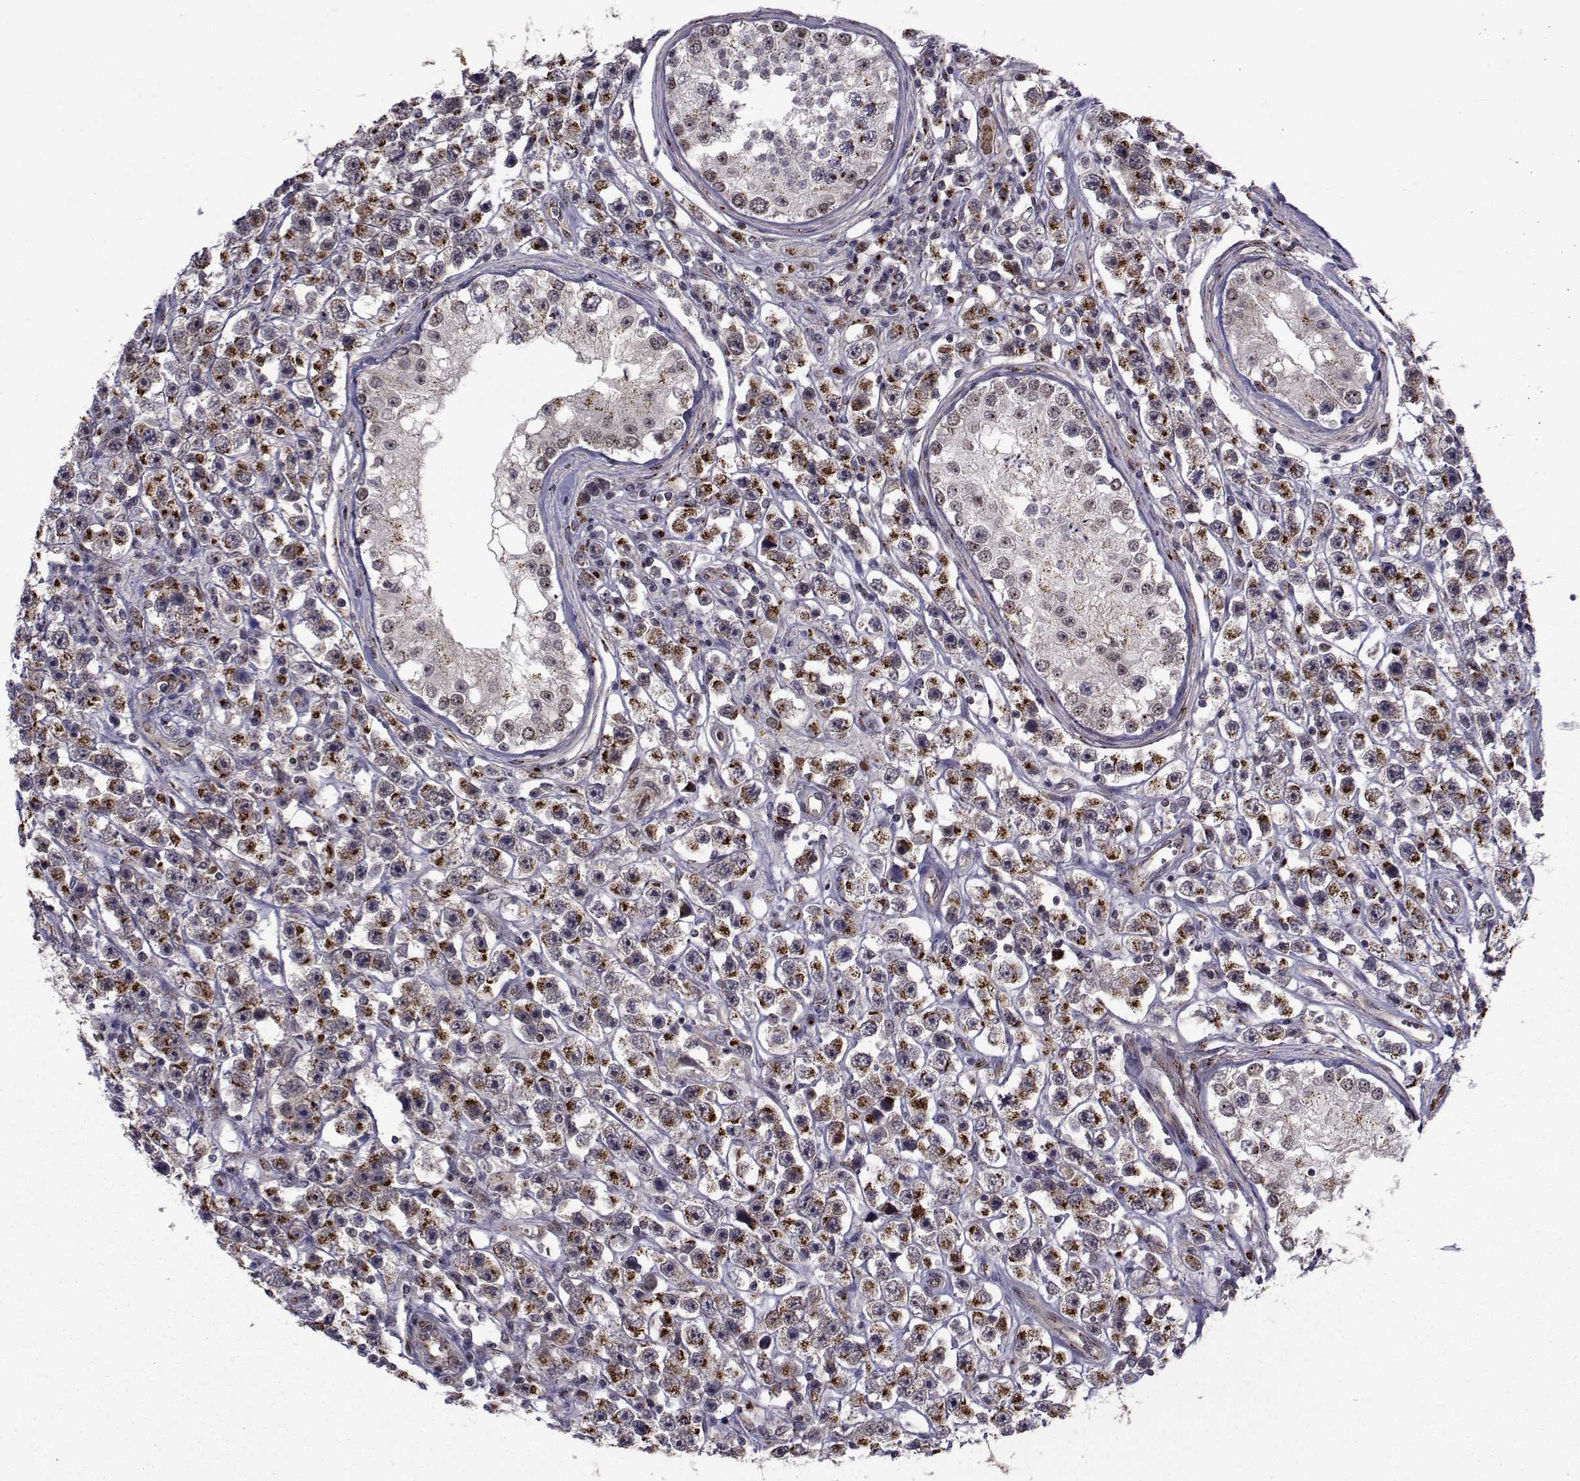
{"staining": {"intensity": "moderate", "quantity": "25%-75%", "location": "cytoplasmic/membranous"}, "tissue": "testis cancer", "cell_type": "Tumor cells", "image_type": "cancer", "snomed": [{"axis": "morphology", "description": "Seminoma, NOS"}, {"axis": "topography", "description": "Testis"}], "caption": "Testis seminoma stained with DAB (3,3'-diaminobenzidine) IHC reveals medium levels of moderate cytoplasmic/membranous expression in approximately 25%-75% of tumor cells. (IHC, brightfield microscopy, high magnification).", "gene": "ATP6V1C2", "patient": {"sex": "male", "age": 45}}